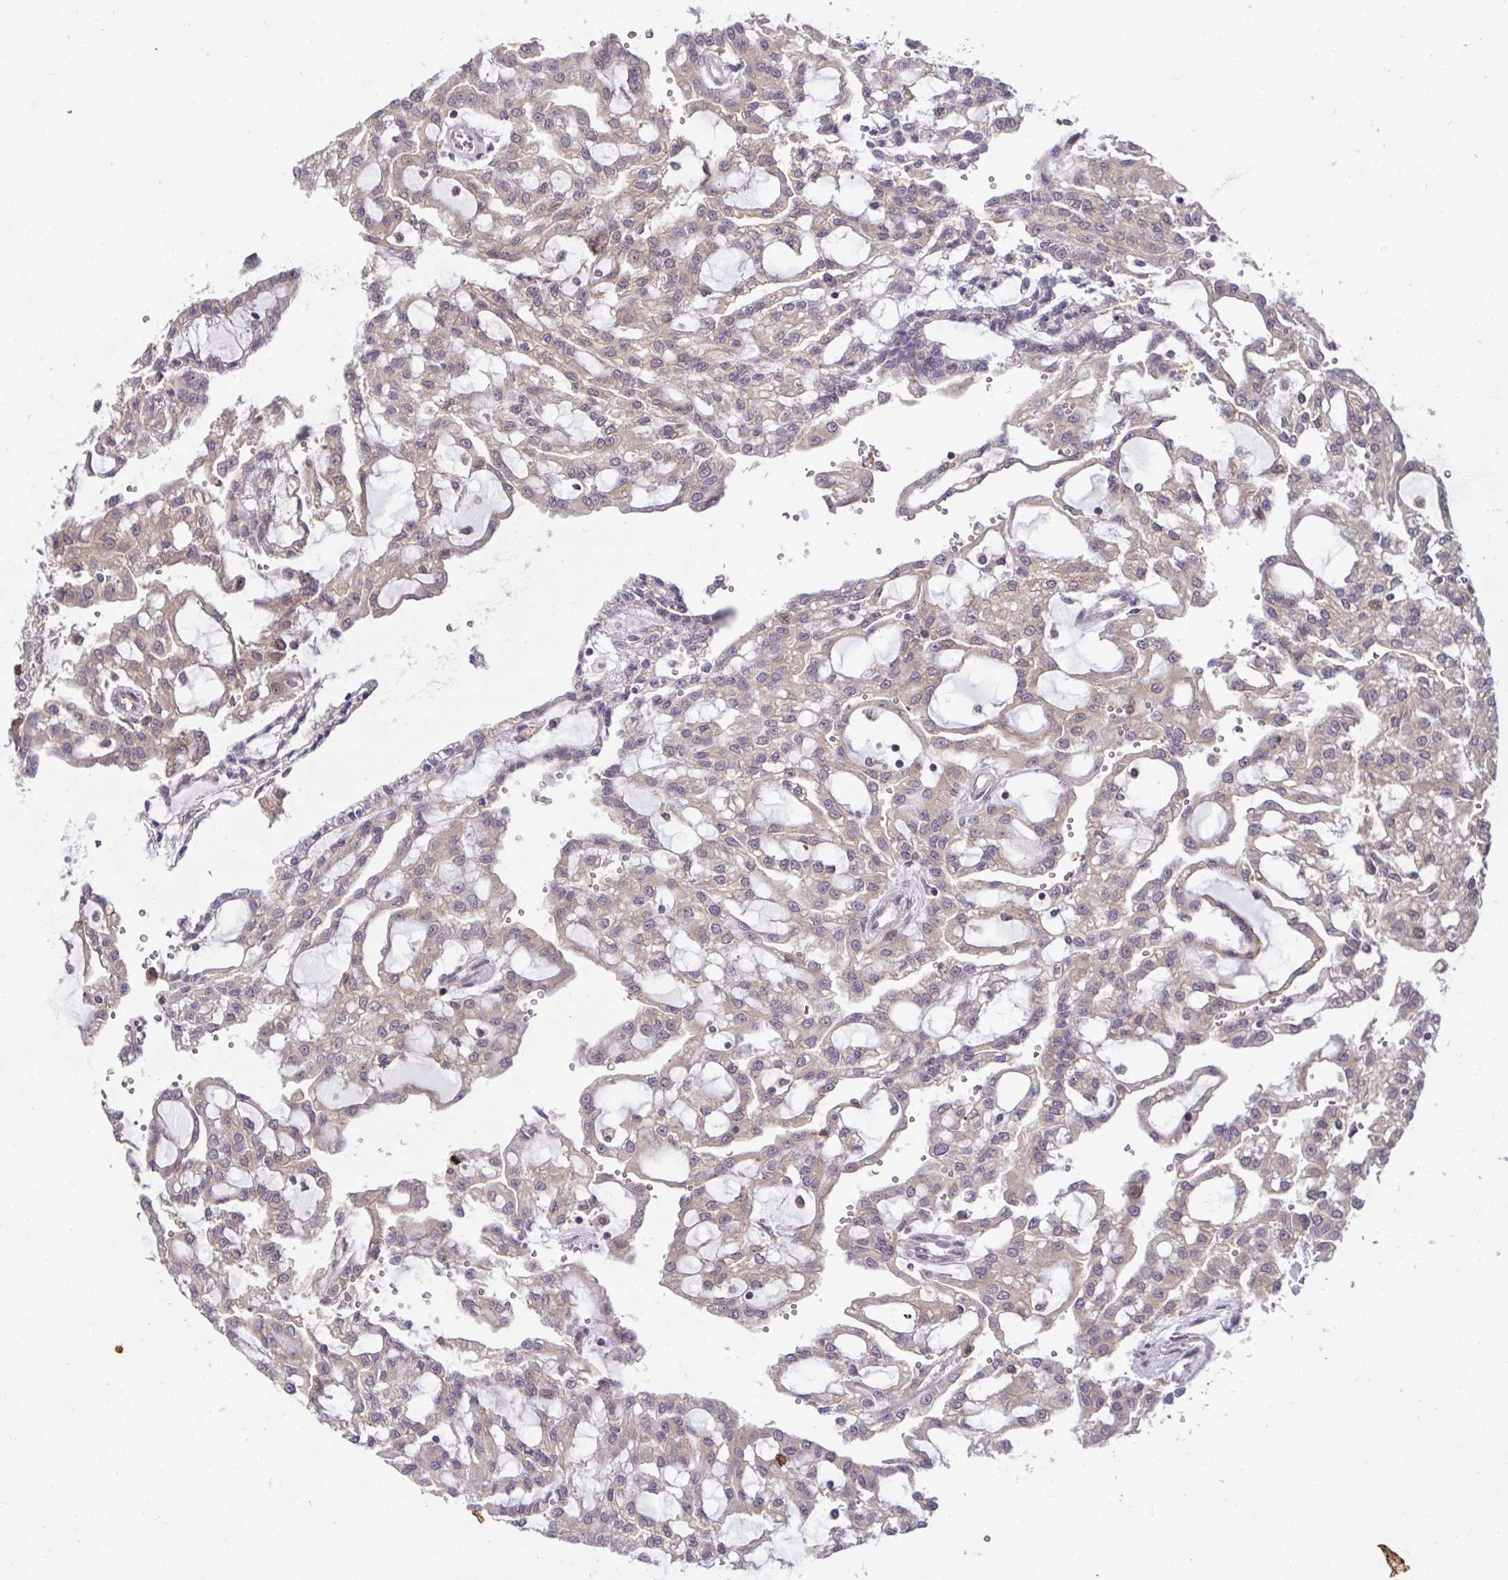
{"staining": {"intensity": "moderate", "quantity": ">75%", "location": "cytoplasmic/membranous"}, "tissue": "renal cancer", "cell_type": "Tumor cells", "image_type": "cancer", "snomed": [{"axis": "morphology", "description": "Adenocarcinoma, NOS"}, {"axis": "topography", "description": "Kidney"}], "caption": "Tumor cells exhibit medium levels of moderate cytoplasmic/membranous staining in about >75% of cells in human adenocarcinoma (renal). (DAB = brown stain, brightfield microscopy at high magnification).", "gene": "RDH14", "patient": {"sex": "male", "age": 63}}